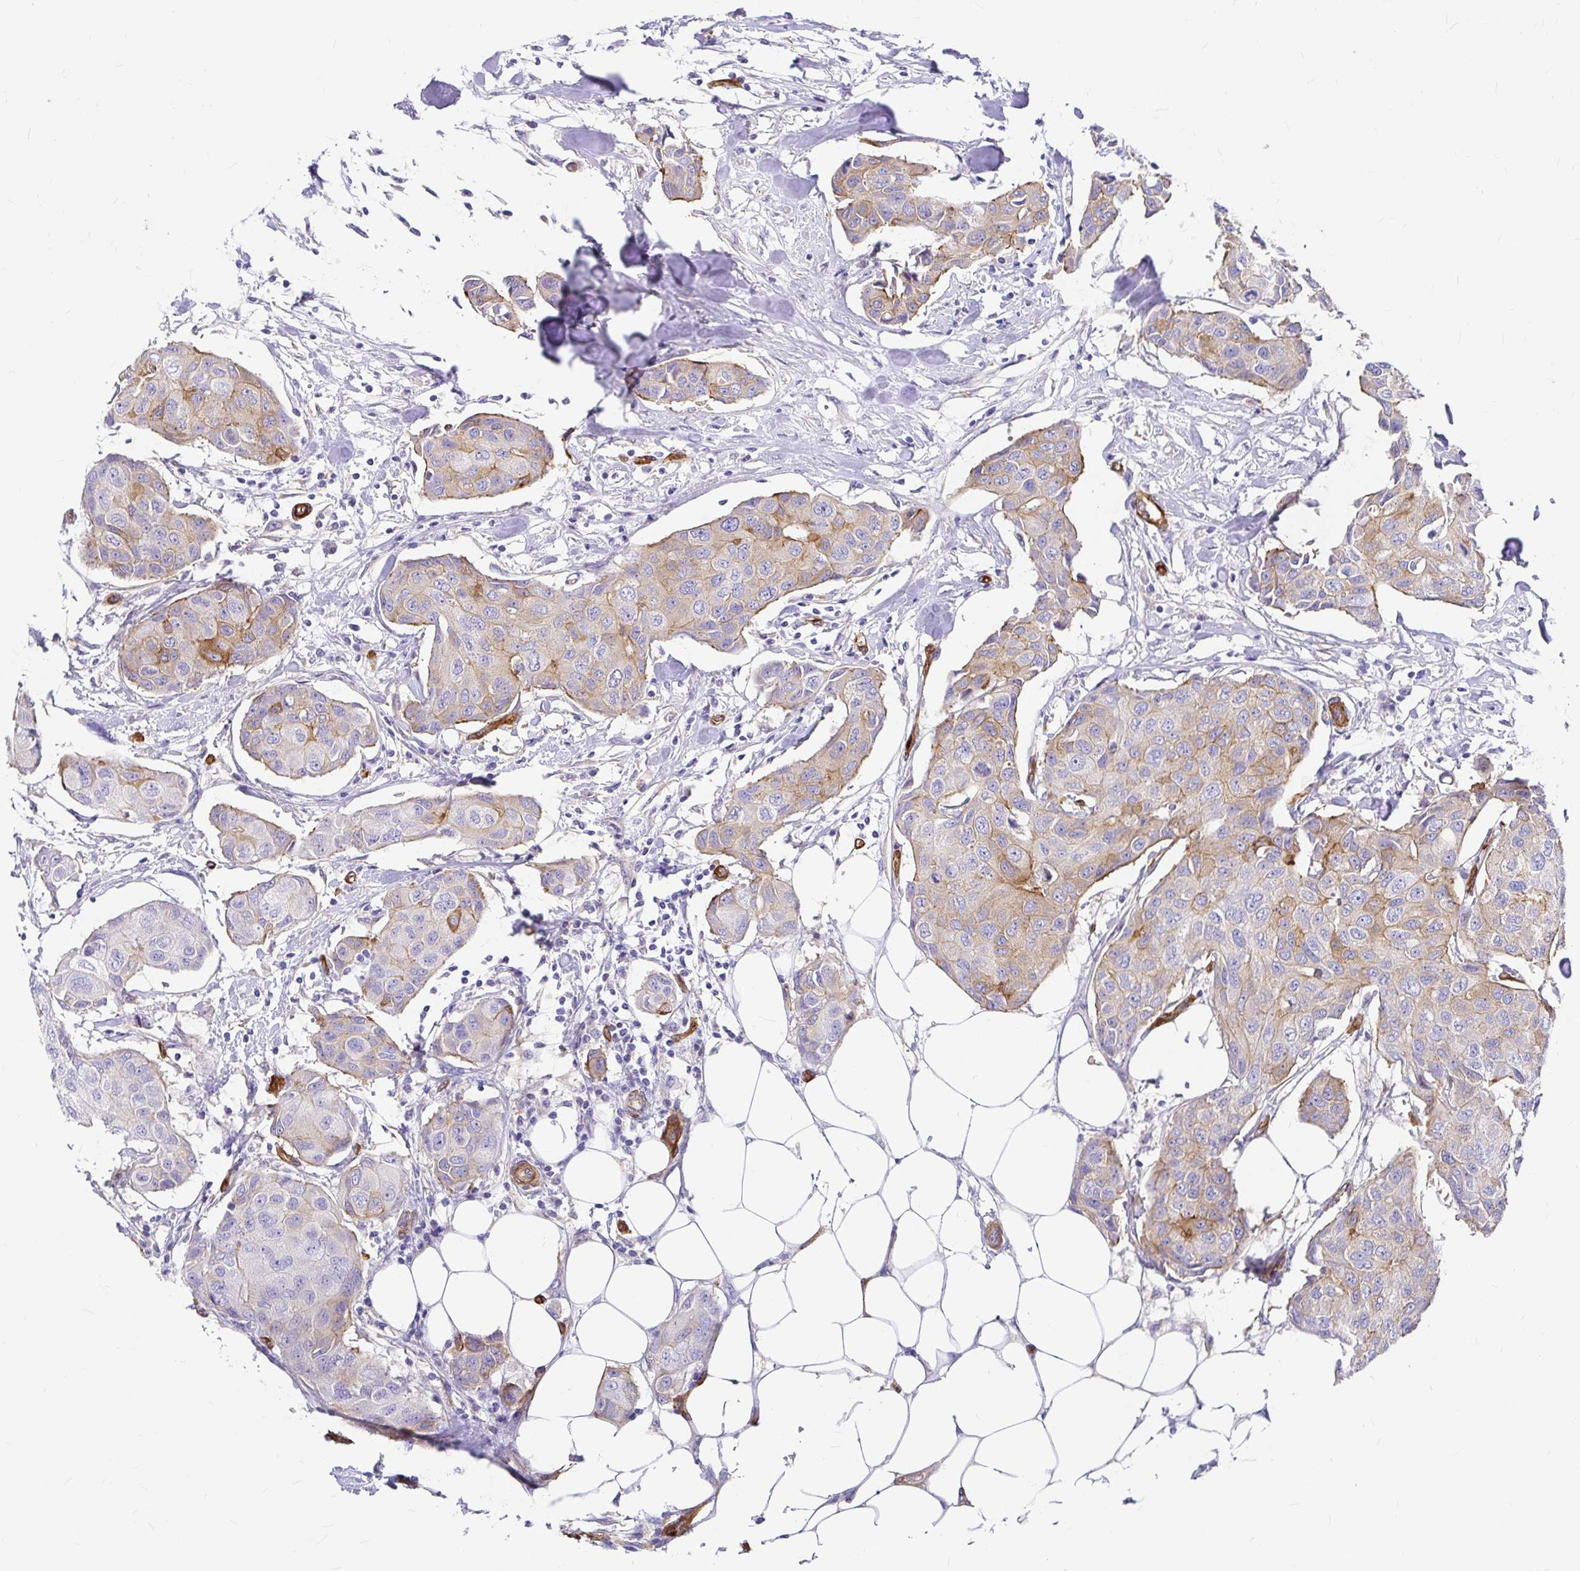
{"staining": {"intensity": "moderate", "quantity": "<25%", "location": "cytoplasmic/membranous"}, "tissue": "breast cancer", "cell_type": "Tumor cells", "image_type": "cancer", "snomed": [{"axis": "morphology", "description": "Duct carcinoma"}, {"axis": "topography", "description": "Breast"}, {"axis": "topography", "description": "Lymph node"}], "caption": "Moderate cytoplasmic/membranous positivity for a protein is seen in approximately <25% of tumor cells of invasive ductal carcinoma (breast) using immunohistochemistry.", "gene": "MYO1B", "patient": {"sex": "female", "age": 80}}